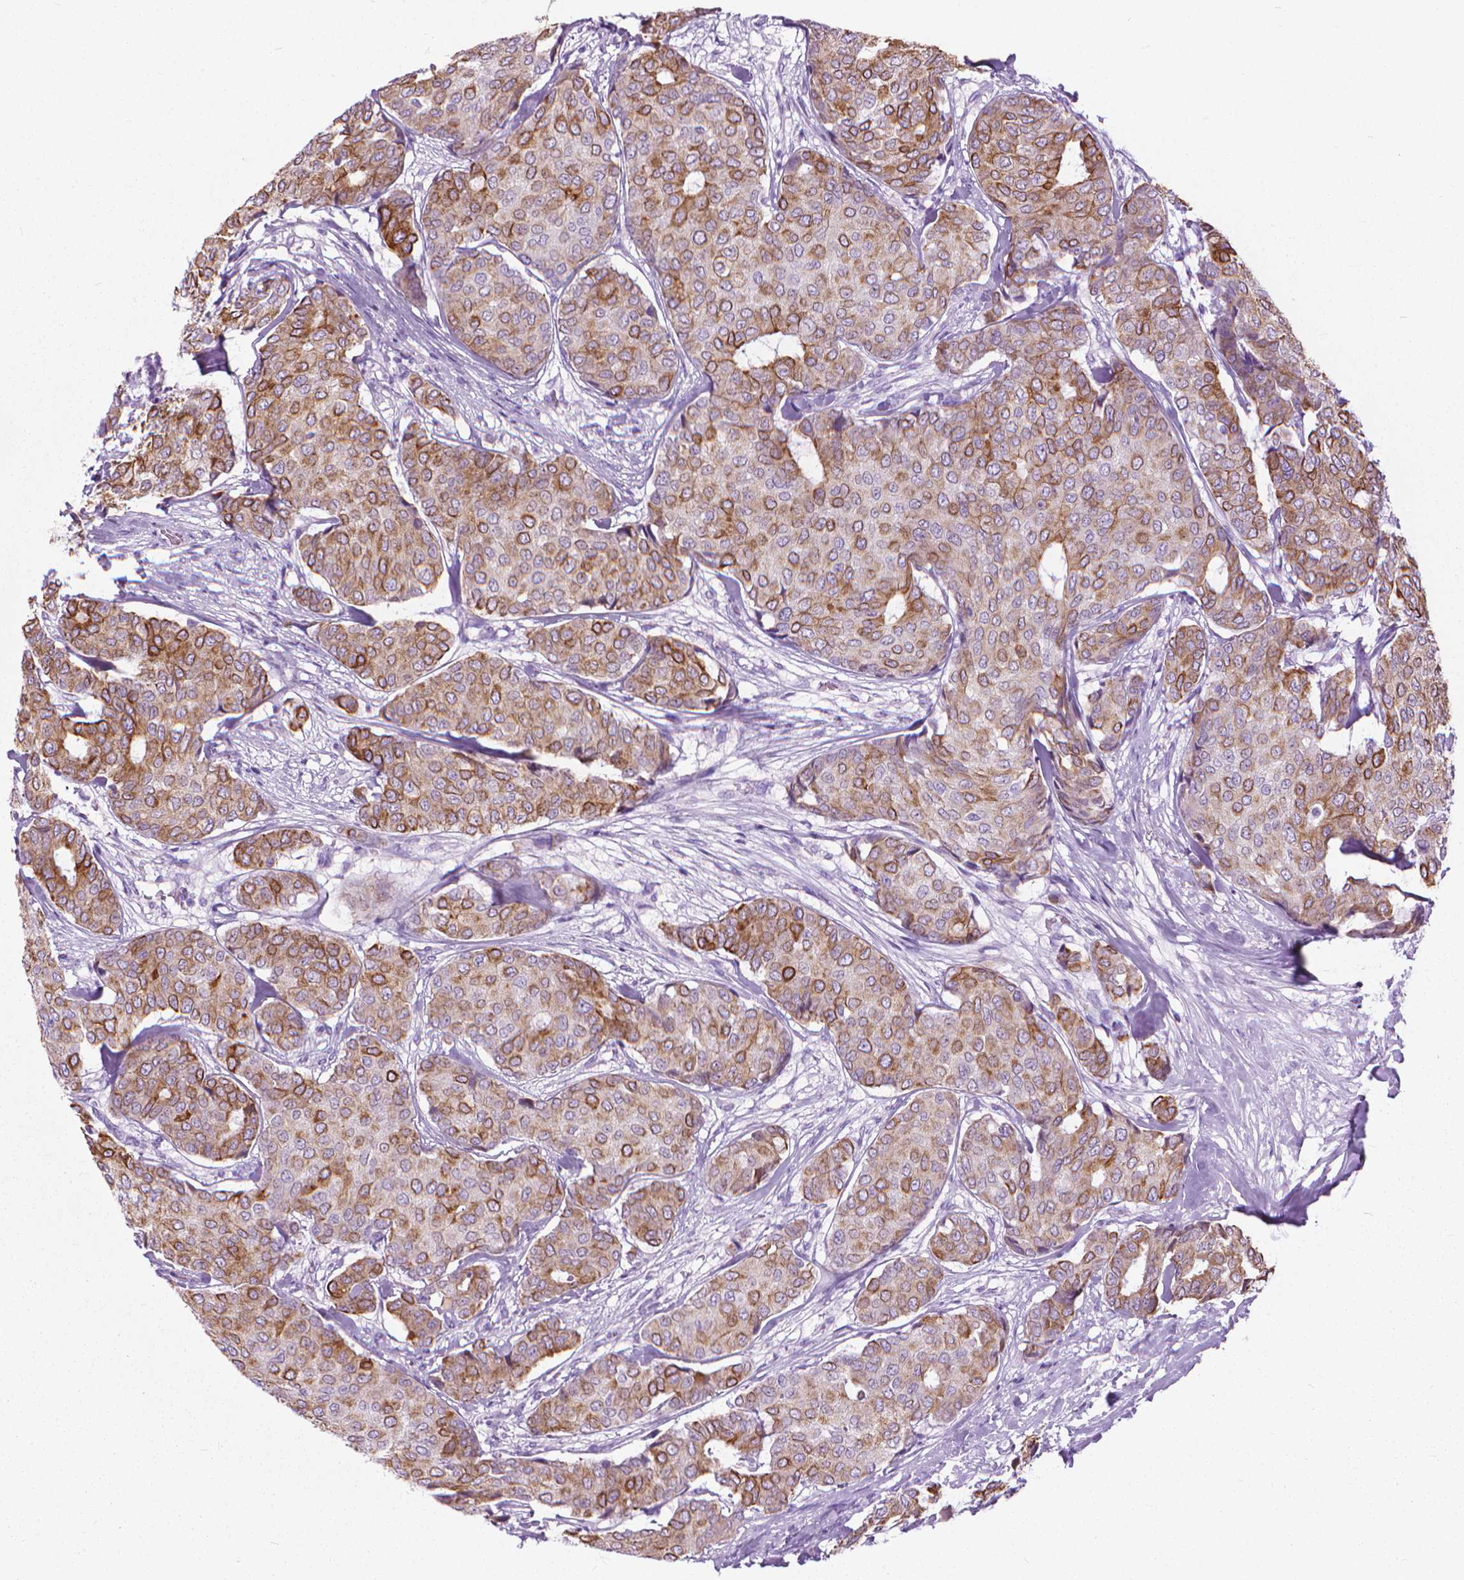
{"staining": {"intensity": "moderate", "quantity": "25%-75%", "location": "cytoplasmic/membranous"}, "tissue": "breast cancer", "cell_type": "Tumor cells", "image_type": "cancer", "snomed": [{"axis": "morphology", "description": "Duct carcinoma"}, {"axis": "topography", "description": "Breast"}], "caption": "The image reveals a brown stain indicating the presence of a protein in the cytoplasmic/membranous of tumor cells in breast invasive ductal carcinoma.", "gene": "HTR2B", "patient": {"sex": "female", "age": 75}}